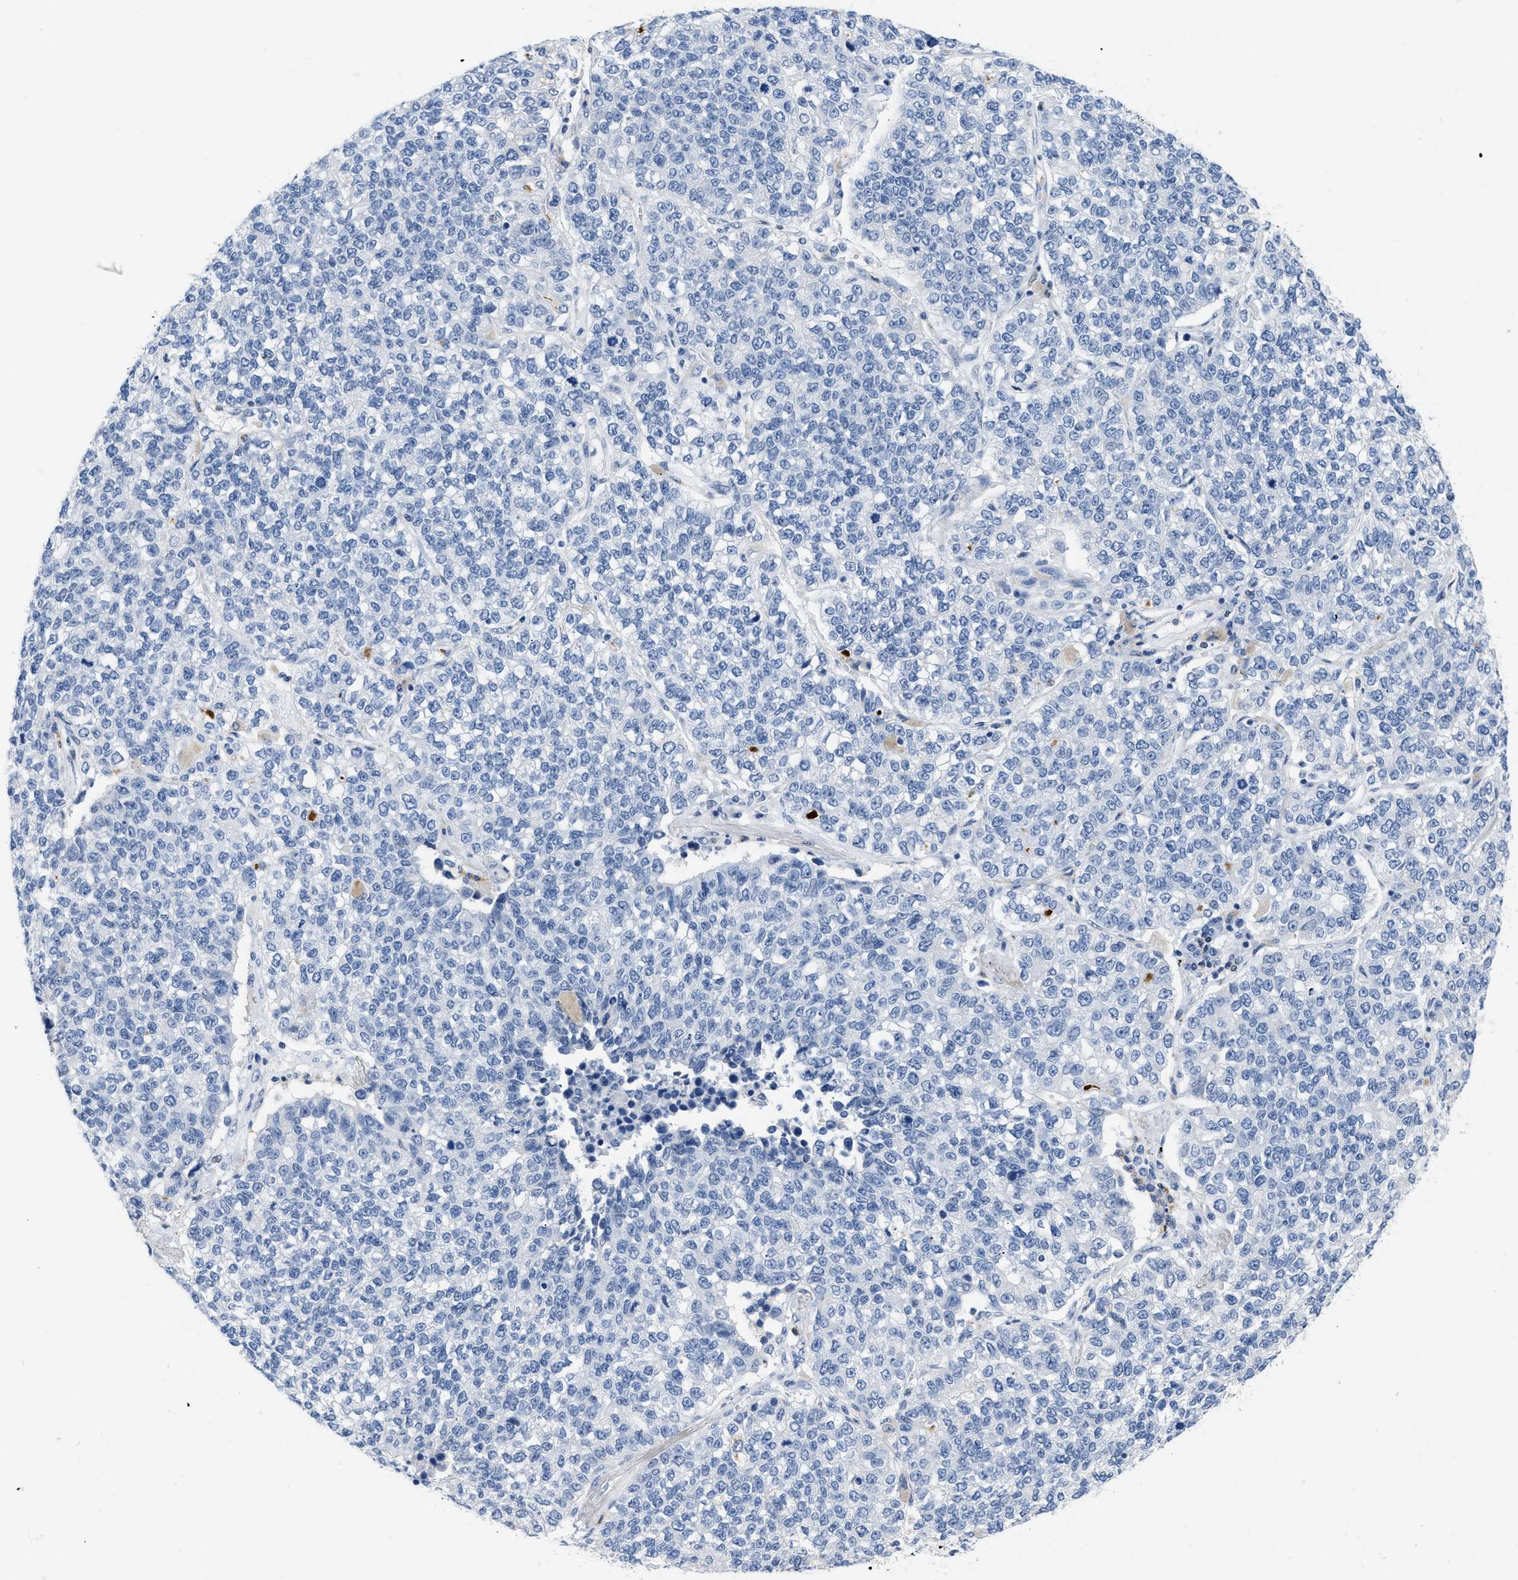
{"staining": {"intensity": "negative", "quantity": "none", "location": "none"}, "tissue": "lung cancer", "cell_type": "Tumor cells", "image_type": "cancer", "snomed": [{"axis": "morphology", "description": "Adenocarcinoma, NOS"}, {"axis": "topography", "description": "Lung"}], "caption": "An immunohistochemistry micrograph of lung cancer is shown. There is no staining in tumor cells of lung cancer.", "gene": "BOLL", "patient": {"sex": "male", "age": 49}}